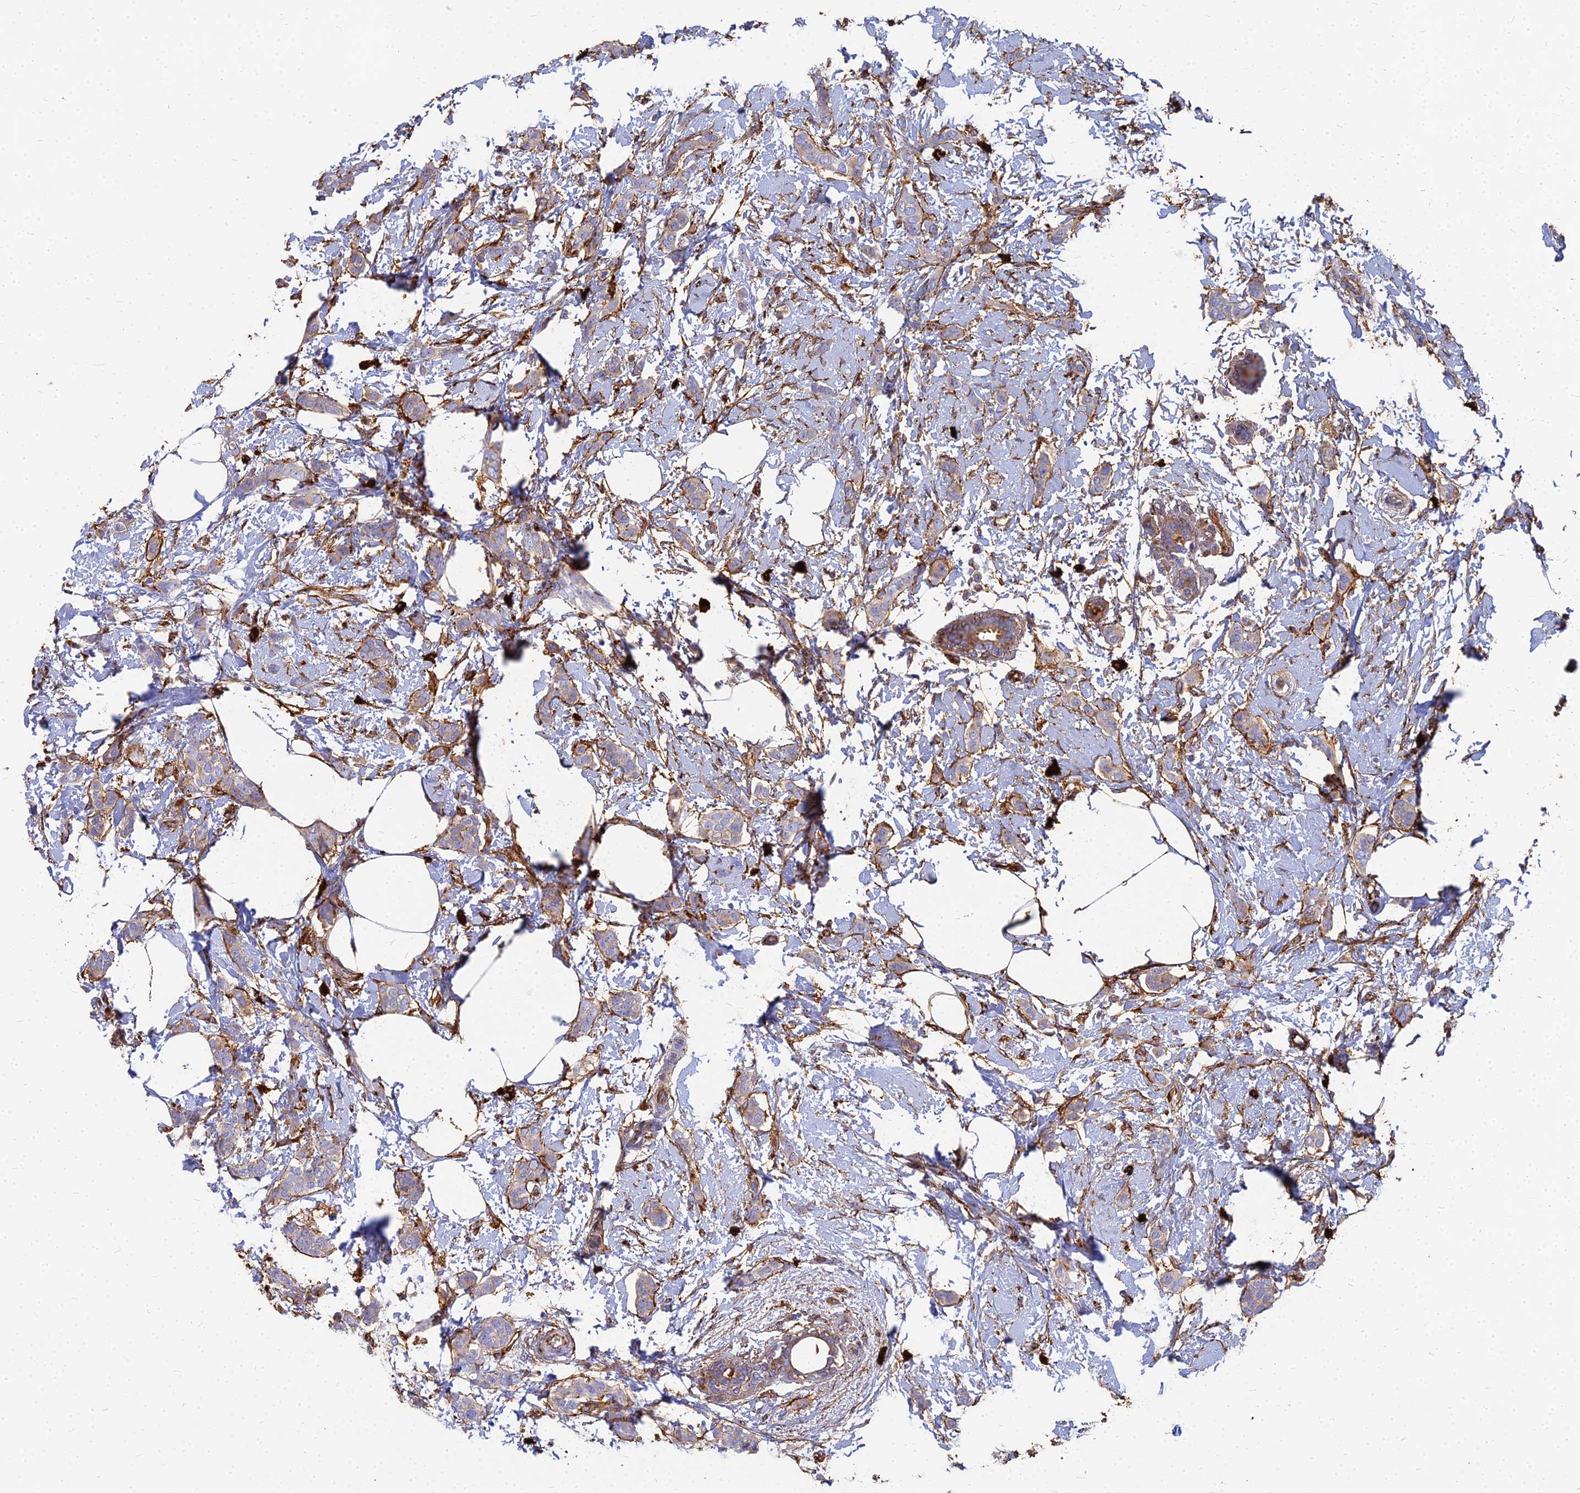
{"staining": {"intensity": "weak", "quantity": ">75%", "location": "cytoplasmic/membranous"}, "tissue": "breast cancer", "cell_type": "Tumor cells", "image_type": "cancer", "snomed": [{"axis": "morphology", "description": "Duct carcinoma"}, {"axis": "topography", "description": "Breast"}], "caption": "Immunohistochemistry (IHC) histopathology image of human breast invasive ductal carcinoma stained for a protein (brown), which shows low levels of weak cytoplasmic/membranous positivity in about >75% of tumor cells.", "gene": "VAT1", "patient": {"sex": "female", "age": 72}}